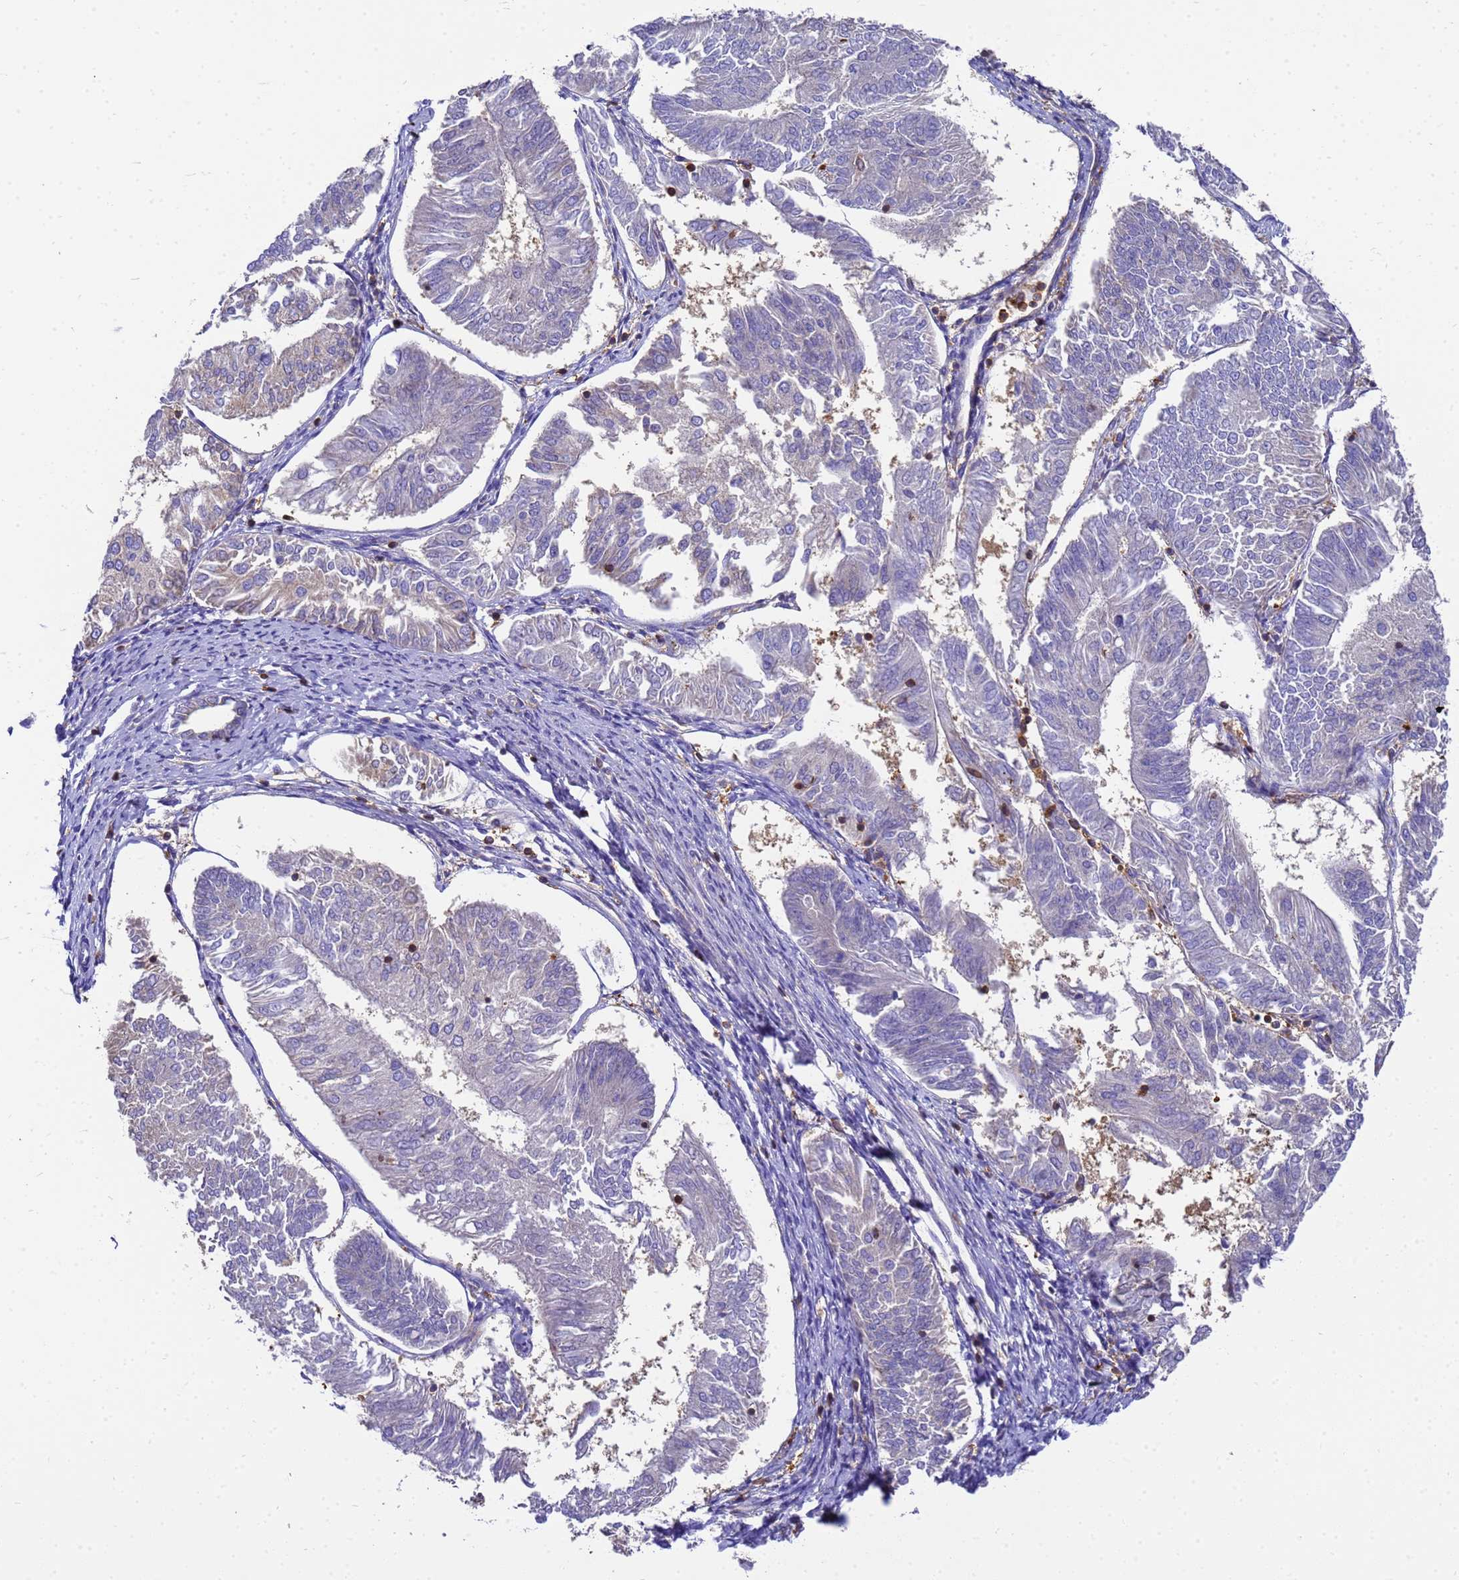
{"staining": {"intensity": "negative", "quantity": "none", "location": "none"}, "tissue": "endometrial cancer", "cell_type": "Tumor cells", "image_type": "cancer", "snomed": [{"axis": "morphology", "description": "Adenocarcinoma, NOS"}, {"axis": "topography", "description": "Endometrium"}], "caption": "The IHC photomicrograph has no significant positivity in tumor cells of endometrial cancer tissue.", "gene": "ZNF235", "patient": {"sex": "female", "age": 58}}